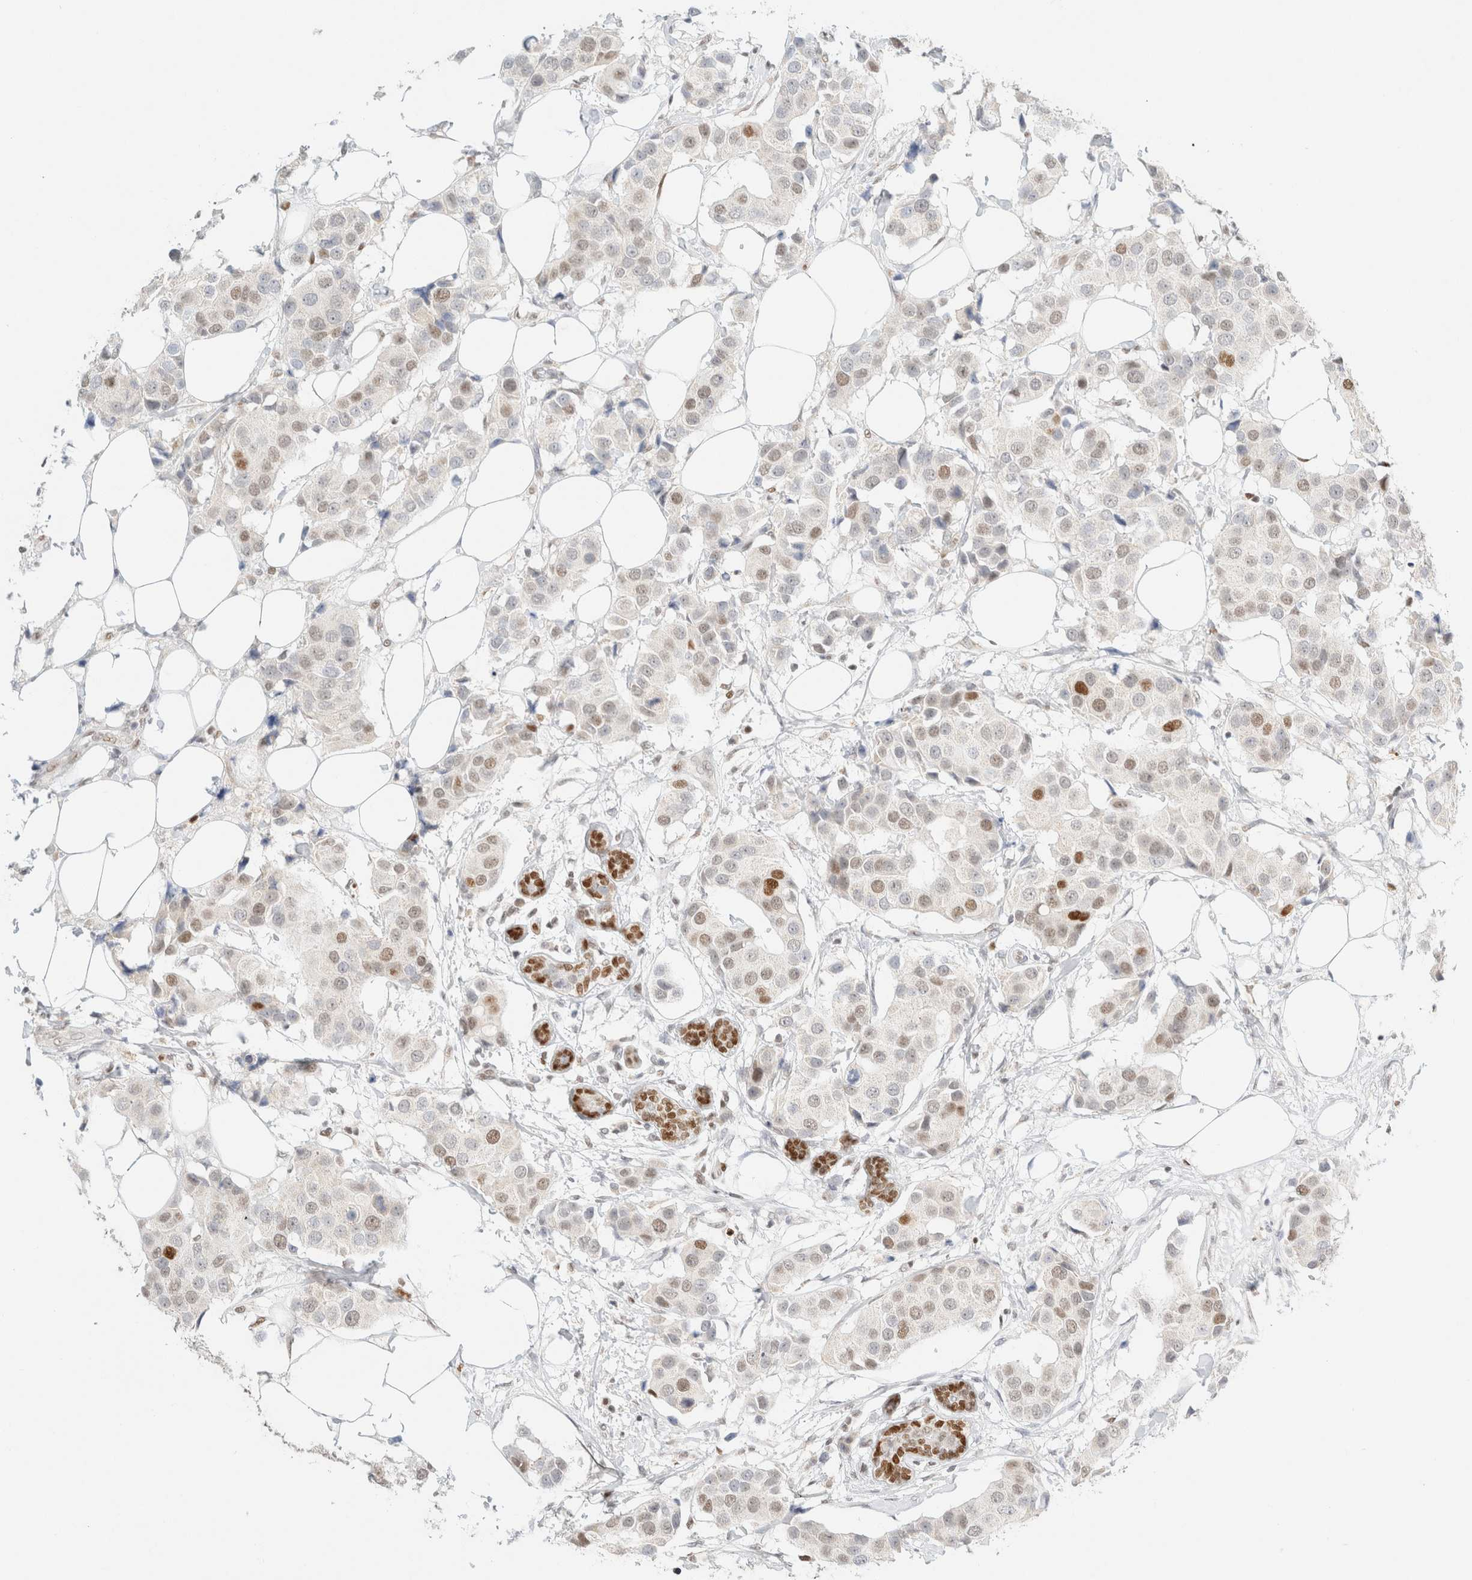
{"staining": {"intensity": "moderate", "quantity": "<25%", "location": "nuclear"}, "tissue": "breast cancer", "cell_type": "Tumor cells", "image_type": "cancer", "snomed": [{"axis": "morphology", "description": "Normal tissue, NOS"}, {"axis": "morphology", "description": "Duct carcinoma"}, {"axis": "topography", "description": "Breast"}], "caption": "Immunohistochemical staining of human breast cancer (infiltrating ductal carcinoma) reveals low levels of moderate nuclear positivity in approximately <25% of tumor cells.", "gene": "DDB2", "patient": {"sex": "female", "age": 39}}